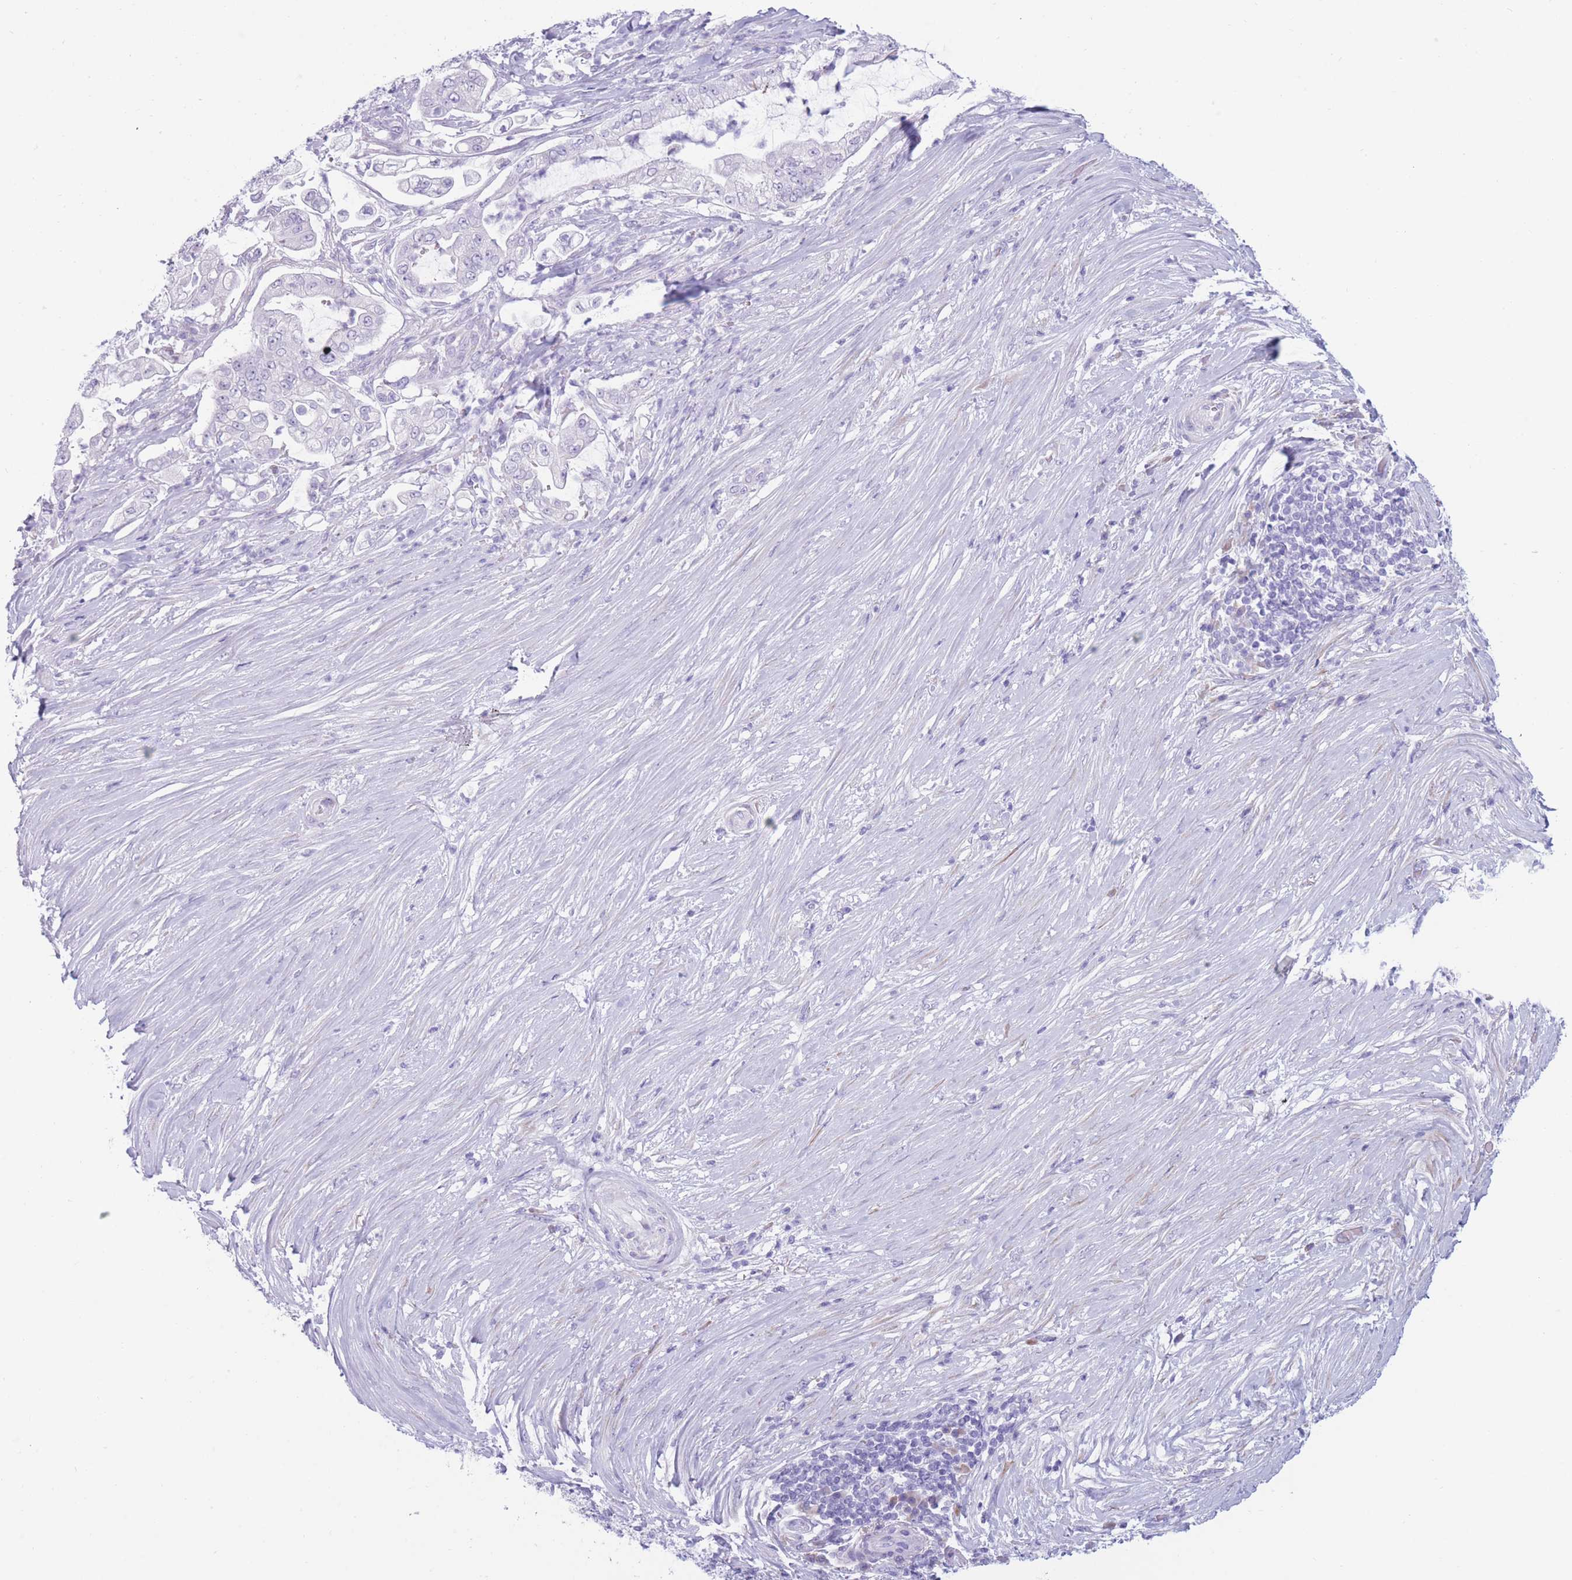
{"staining": {"intensity": "negative", "quantity": "none", "location": "none"}, "tissue": "pancreatic cancer", "cell_type": "Tumor cells", "image_type": "cancer", "snomed": [{"axis": "morphology", "description": "Adenocarcinoma, NOS"}, {"axis": "topography", "description": "Pancreas"}], "caption": "The image displays no staining of tumor cells in pancreatic cancer. The staining was performed using DAB (3,3'-diaminobenzidine) to visualize the protein expression in brown, while the nuclei were stained in blue with hematoxylin (Magnification: 20x).", "gene": "COL27A1", "patient": {"sex": "female", "age": 69}}